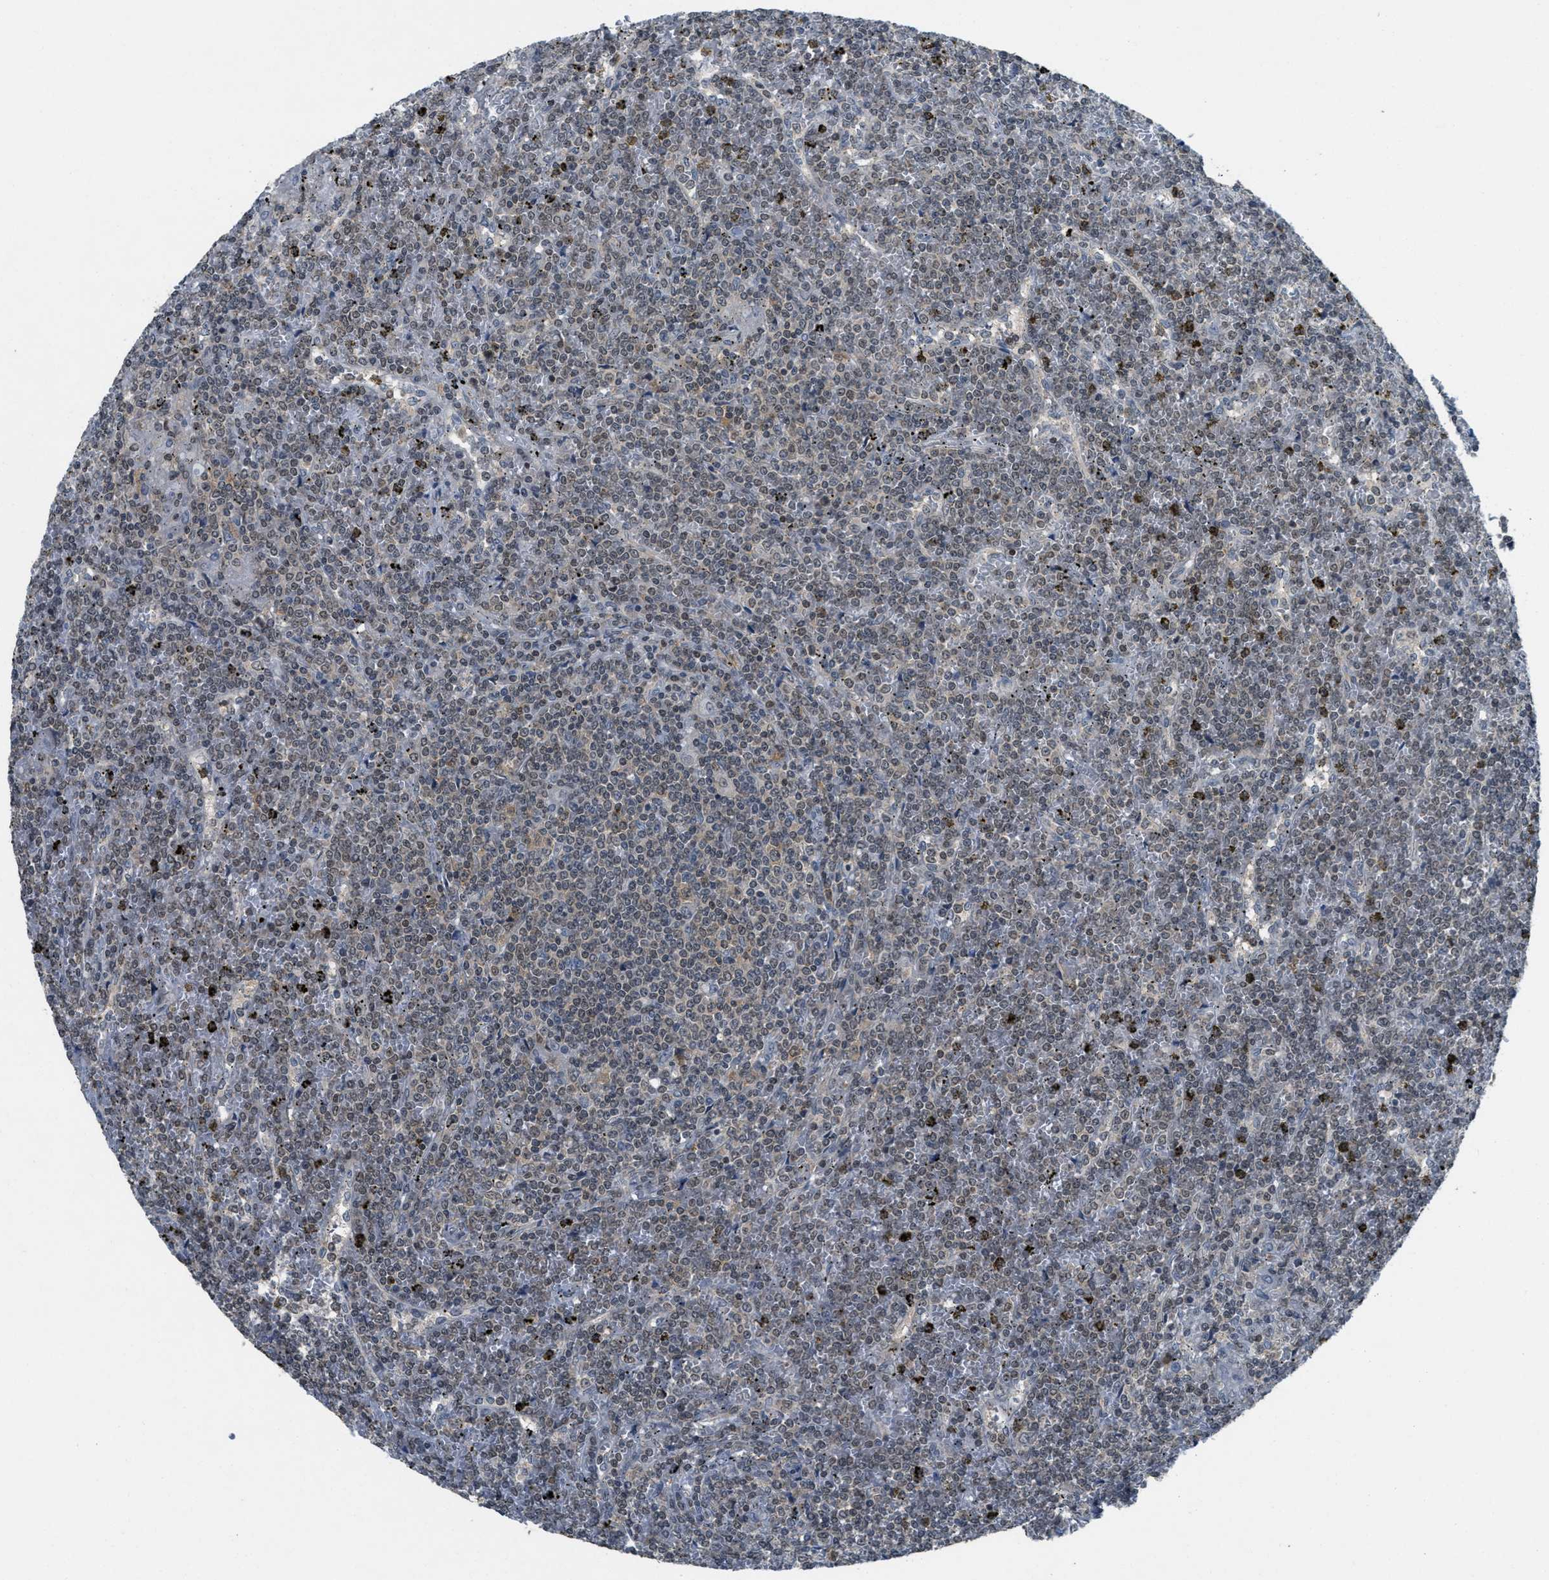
{"staining": {"intensity": "negative", "quantity": "none", "location": "none"}, "tissue": "lymphoma", "cell_type": "Tumor cells", "image_type": "cancer", "snomed": [{"axis": "morphology", "description": "Malignant lymphoma, non-Hodgkin's type, Low grade"}, {"axis": "topography", "description": "Spleen"}], "caption": "This is a image of immunohistochemistry (IHC) staining of lymphoma, which shows no expression in tumor cells.", "gene": "DNAJB1", "patient": {"sex": "female", "age": 19}}